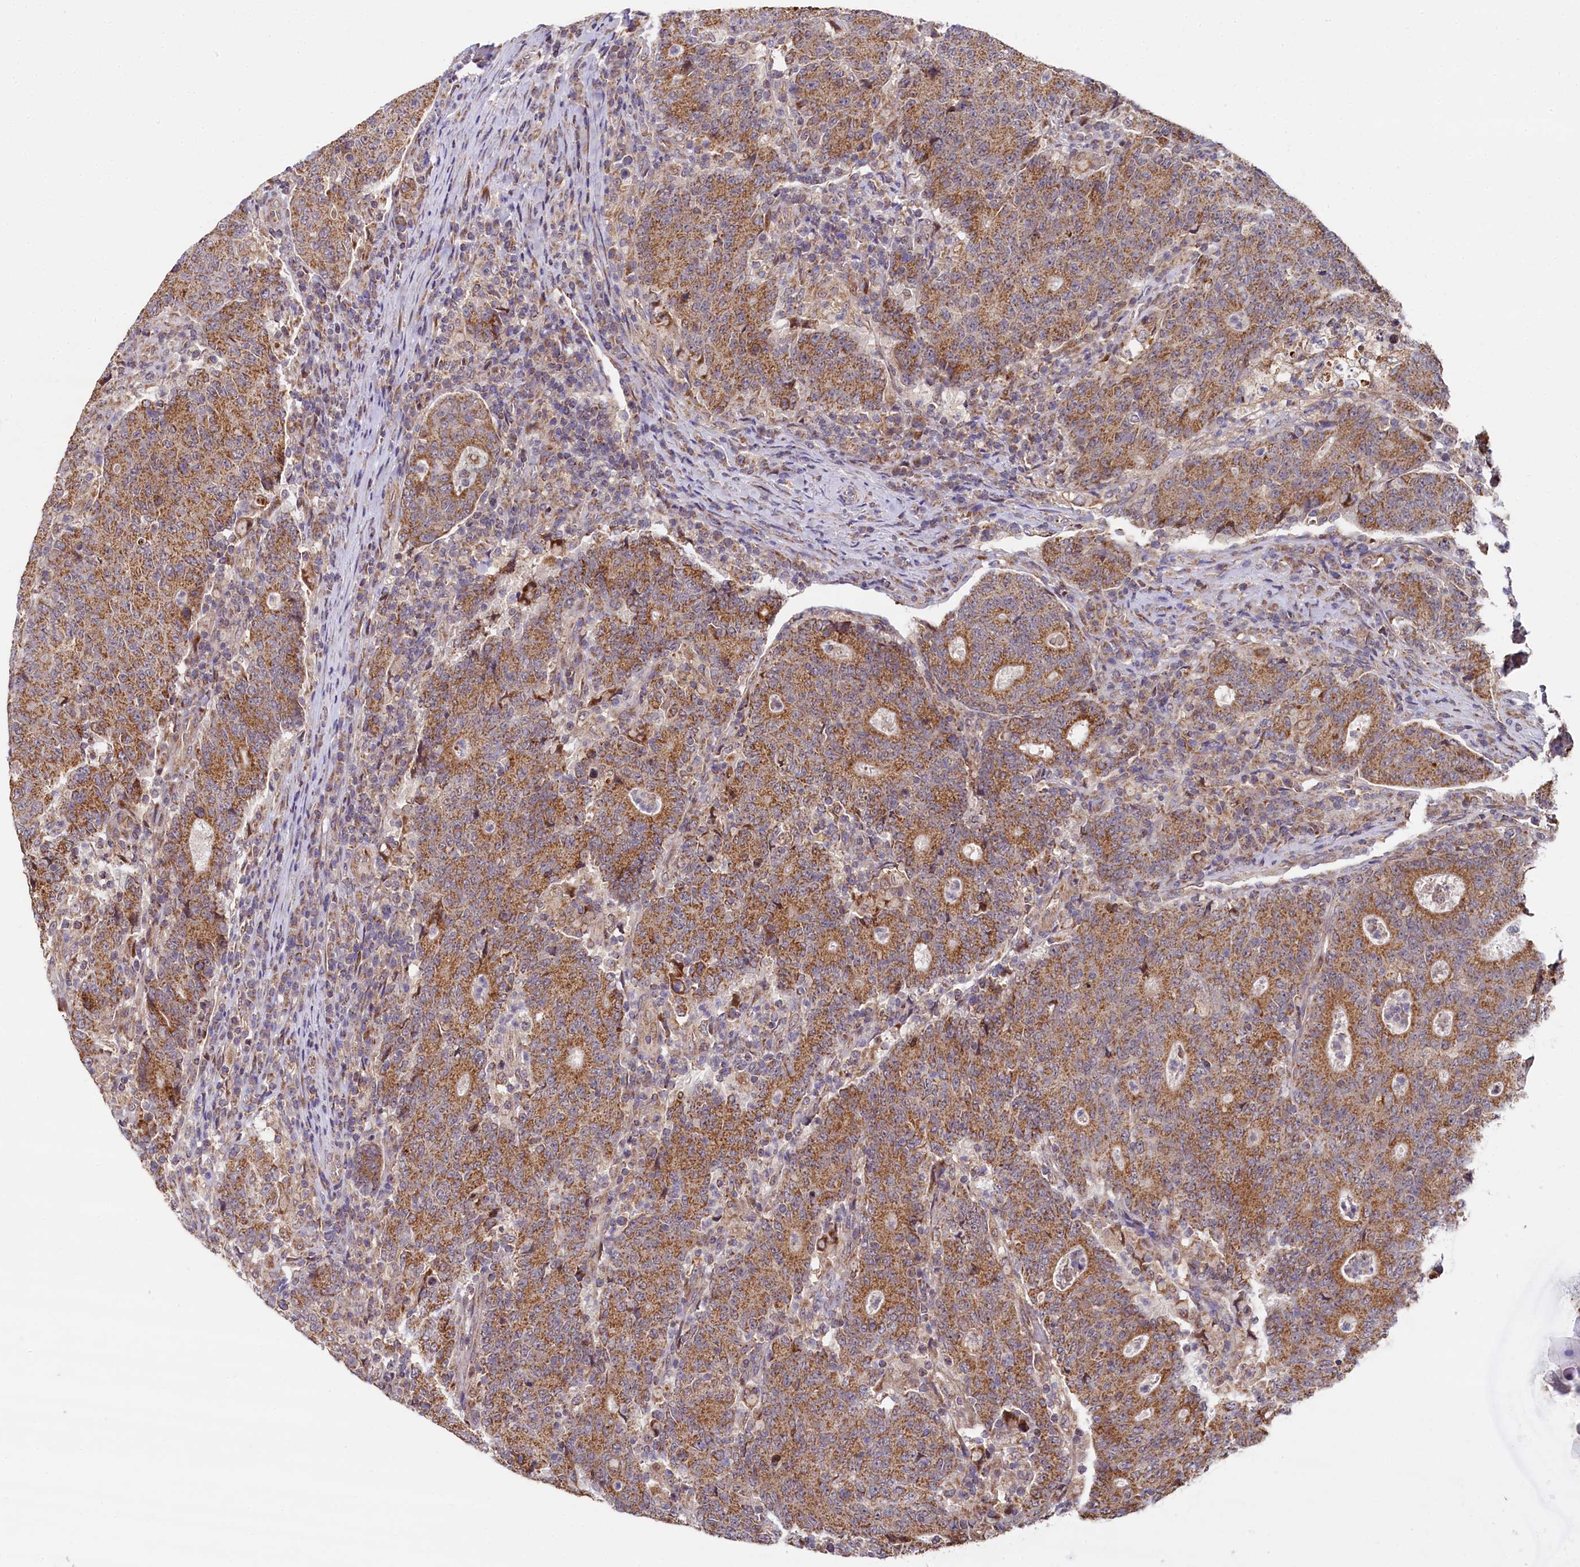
{"staining": {"intensity": "moderate", "quantity": ">75%", "location": "cytoplasmic/membranous"}, "tissue": "colorectal cancer", "cell_type": "Tumor cells", "image_type": "cancer", "snomed": [{"axis": "morphology", "description": "Adenocarcinoma, NOS"}, {"axis": "topography", "description": "Colon"}], "caption": "Immunohistochemical staining of colorectal cancer reveals medium levels of moderate cytoplasmic/membranous positivity in approximately >75% of tumor cells.", "gene": "SPRYD3", "patient": {"sex": "female", "age": 75}}